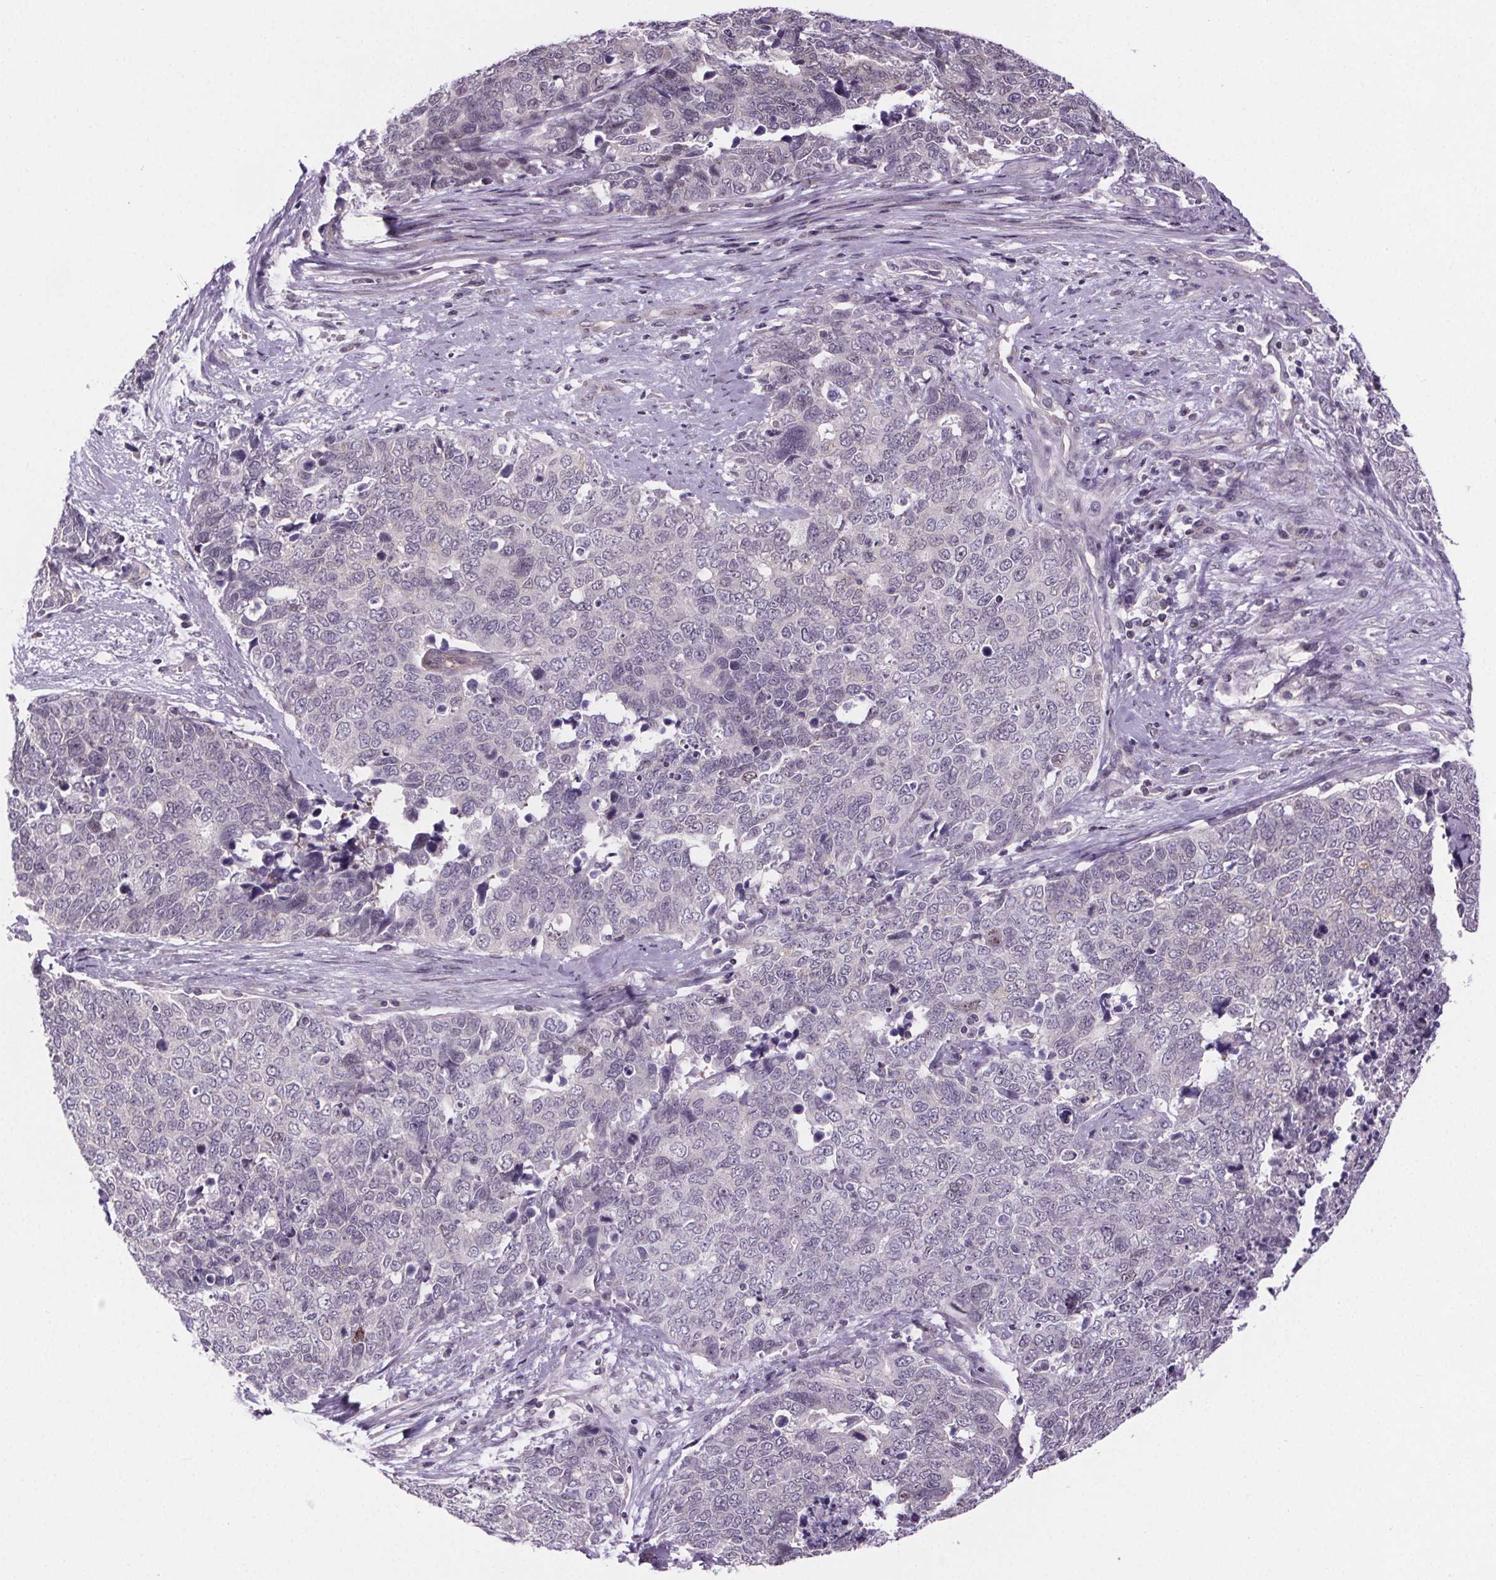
{"staining": {"intensity": "negative", "quantity": "none", "location": "none"}, "tissue": "cervical cancer", "cell_type": "Tumor cells", "image_type": "cancer", "snomed": [{"axis": "morphology", "description": "Adenocarcinoma, NOS"}, {"axis": "topography", "description": "Cervix"}], "caption": "Tumor cells are negative for brown protein staining in cervical cancer.", "gene": "TTC12", "patient": {"sex": "female", "age": 63}}